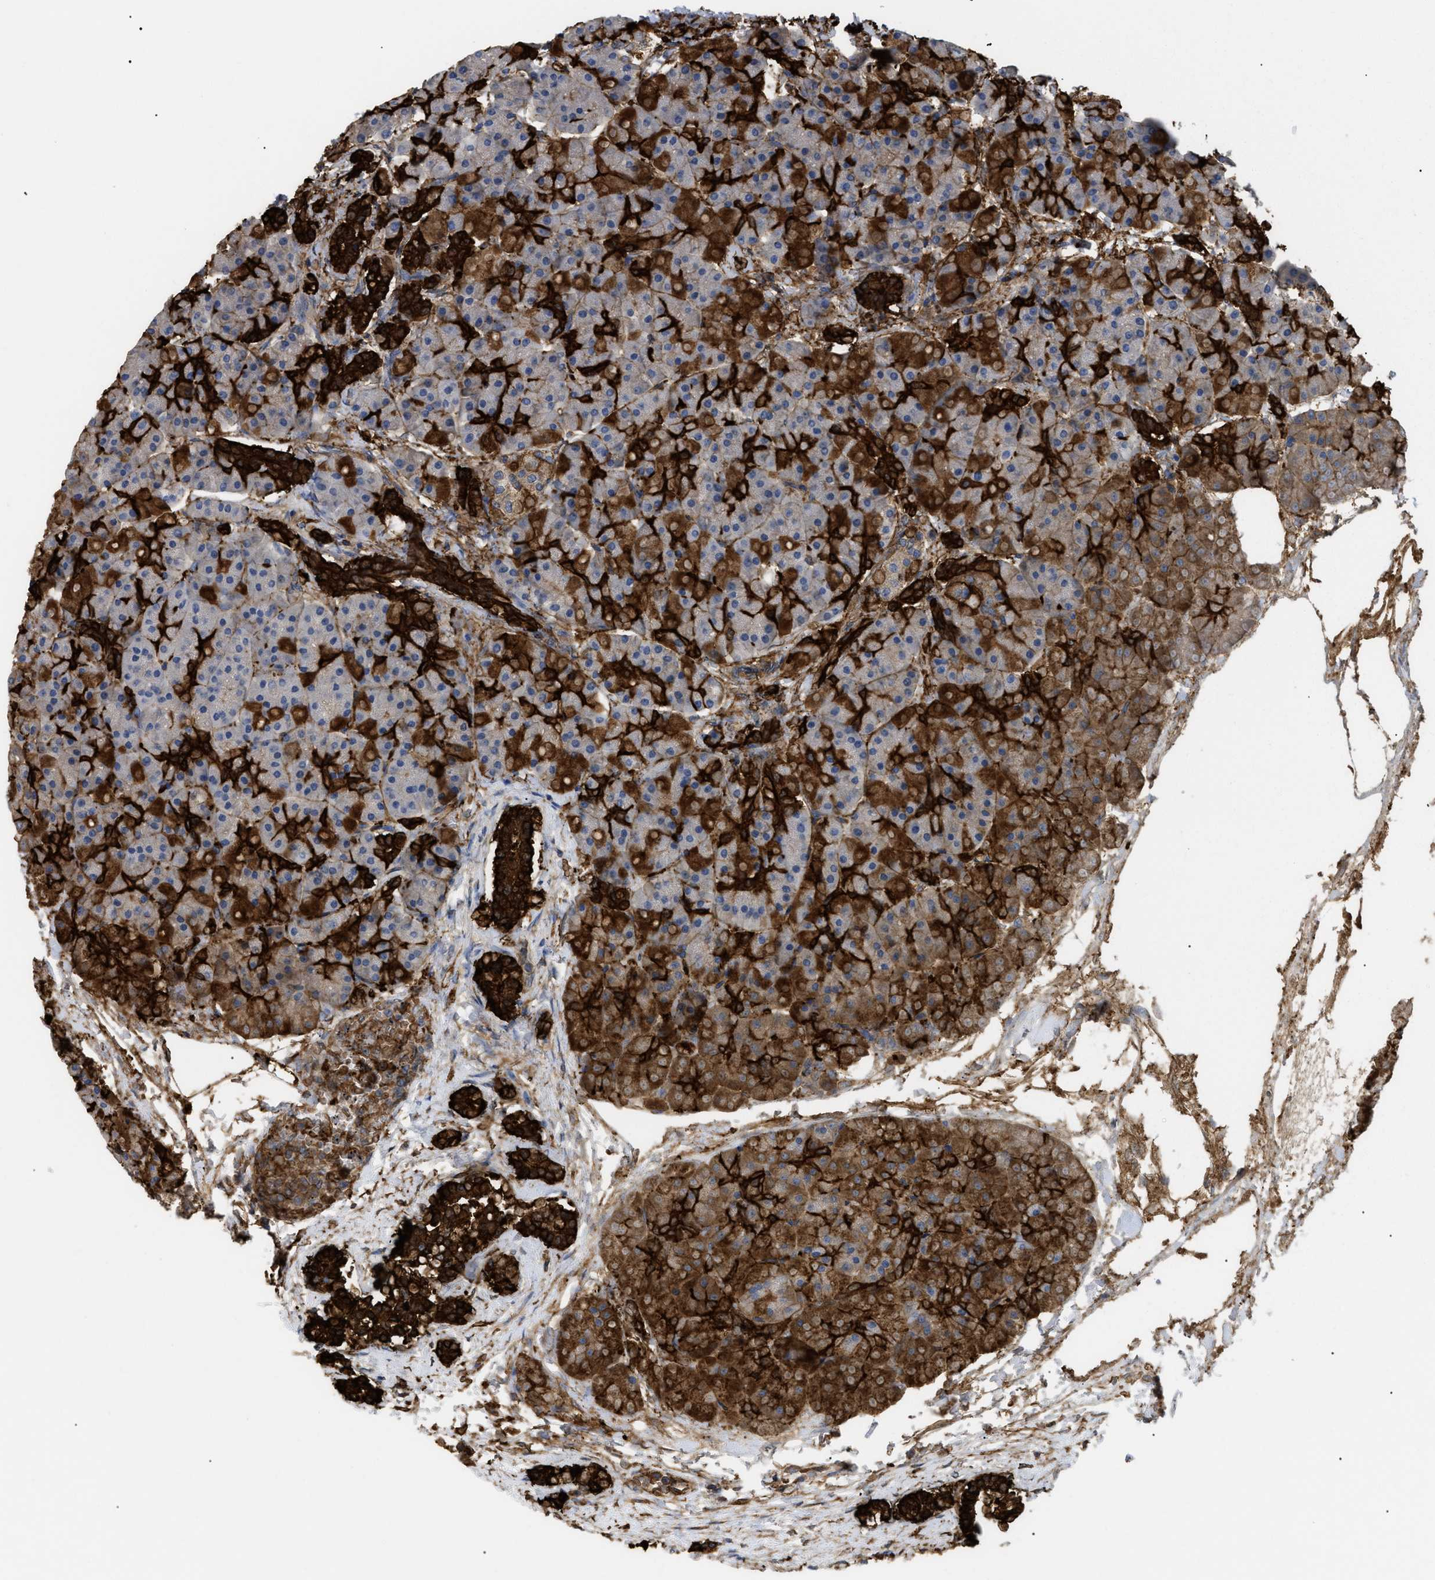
{"staining": {"intensity": "strong", "quantity": "<25%", "location": "cytoplasmic/membranous"}, "tissue": "pancreas", "cell_type": "Exocrine glandular cells", "image_type": "normal", "snomed": [{"axis": "morphology", "description": "Normal tissue, NOS"}, {"axis": "topography", "description": "Pancreas"}], "caption": "IHC photomicrograph of normal pancreas stained for a protein (brown), which exhibits medium levels of strong cytoplasmic/membranous staining in about <25% of exocrine glandular cells.", "gene": "ANXA4", "patient": {"sex": "female", "age": 70}}